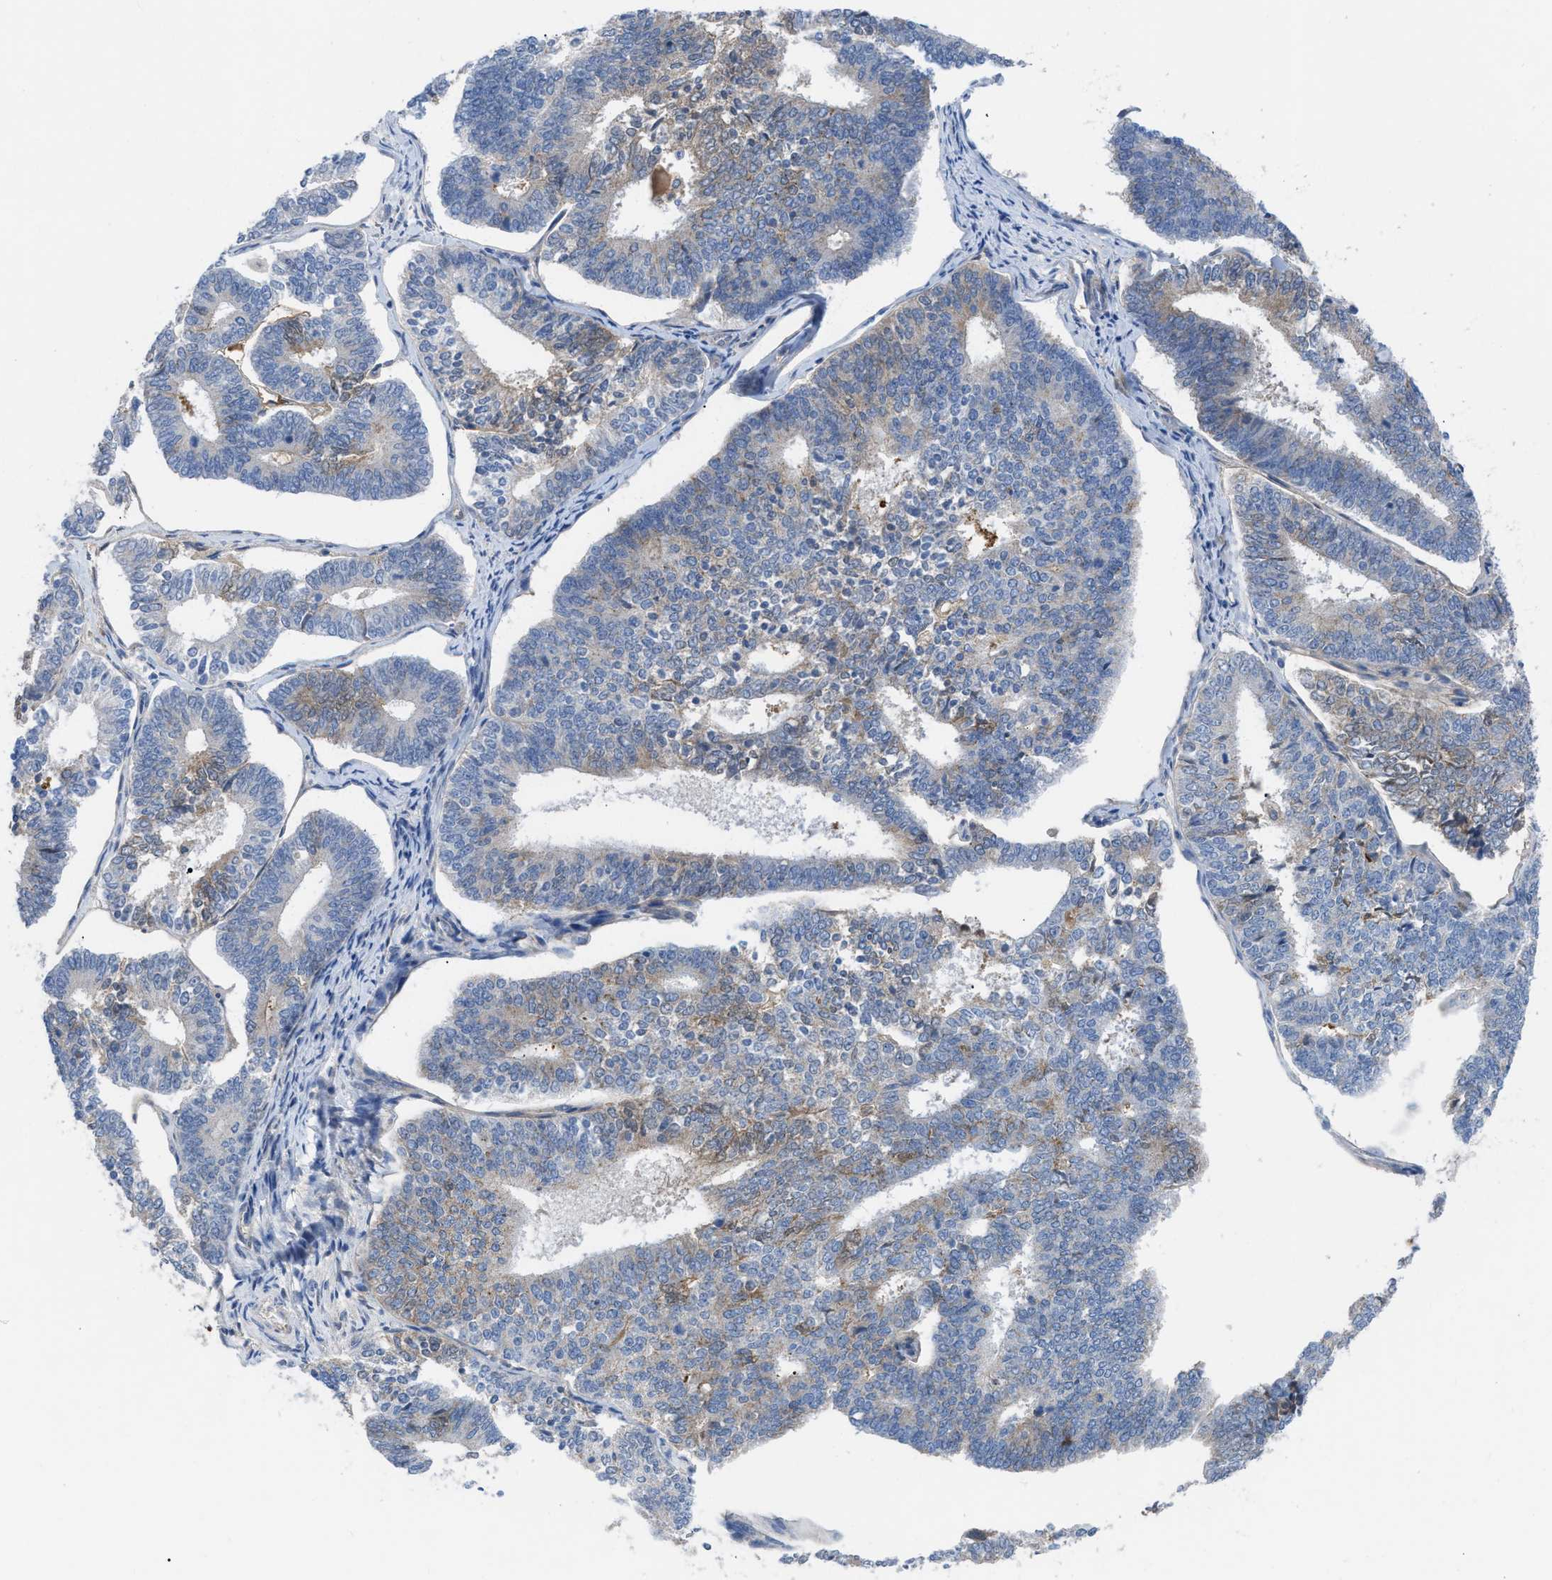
{"staining": {"intensity": "weak", "quantity": "25%-75%", "location": "cytoplasmic/membranous"}, "tissue": "endometrial cancer", "cell_type": "Tumor cells", "image_type": "cancer", "snomed": [{"axis": "morphology", "description": "Adenocarcinoma, NOS"}, {"axis": "topography", "description": "Endometrium"}], "caption": "DAB immunohistochemical staining of human endometrial cancer exhibits weak cytoplasmic/membranous protein positivity in approximately 25%-75% of tumor cells. The protein is shown in brown color, while the nuclei are stained blue.", "gene": "HPX", "patient": {"sex": "female", "age": 70}}